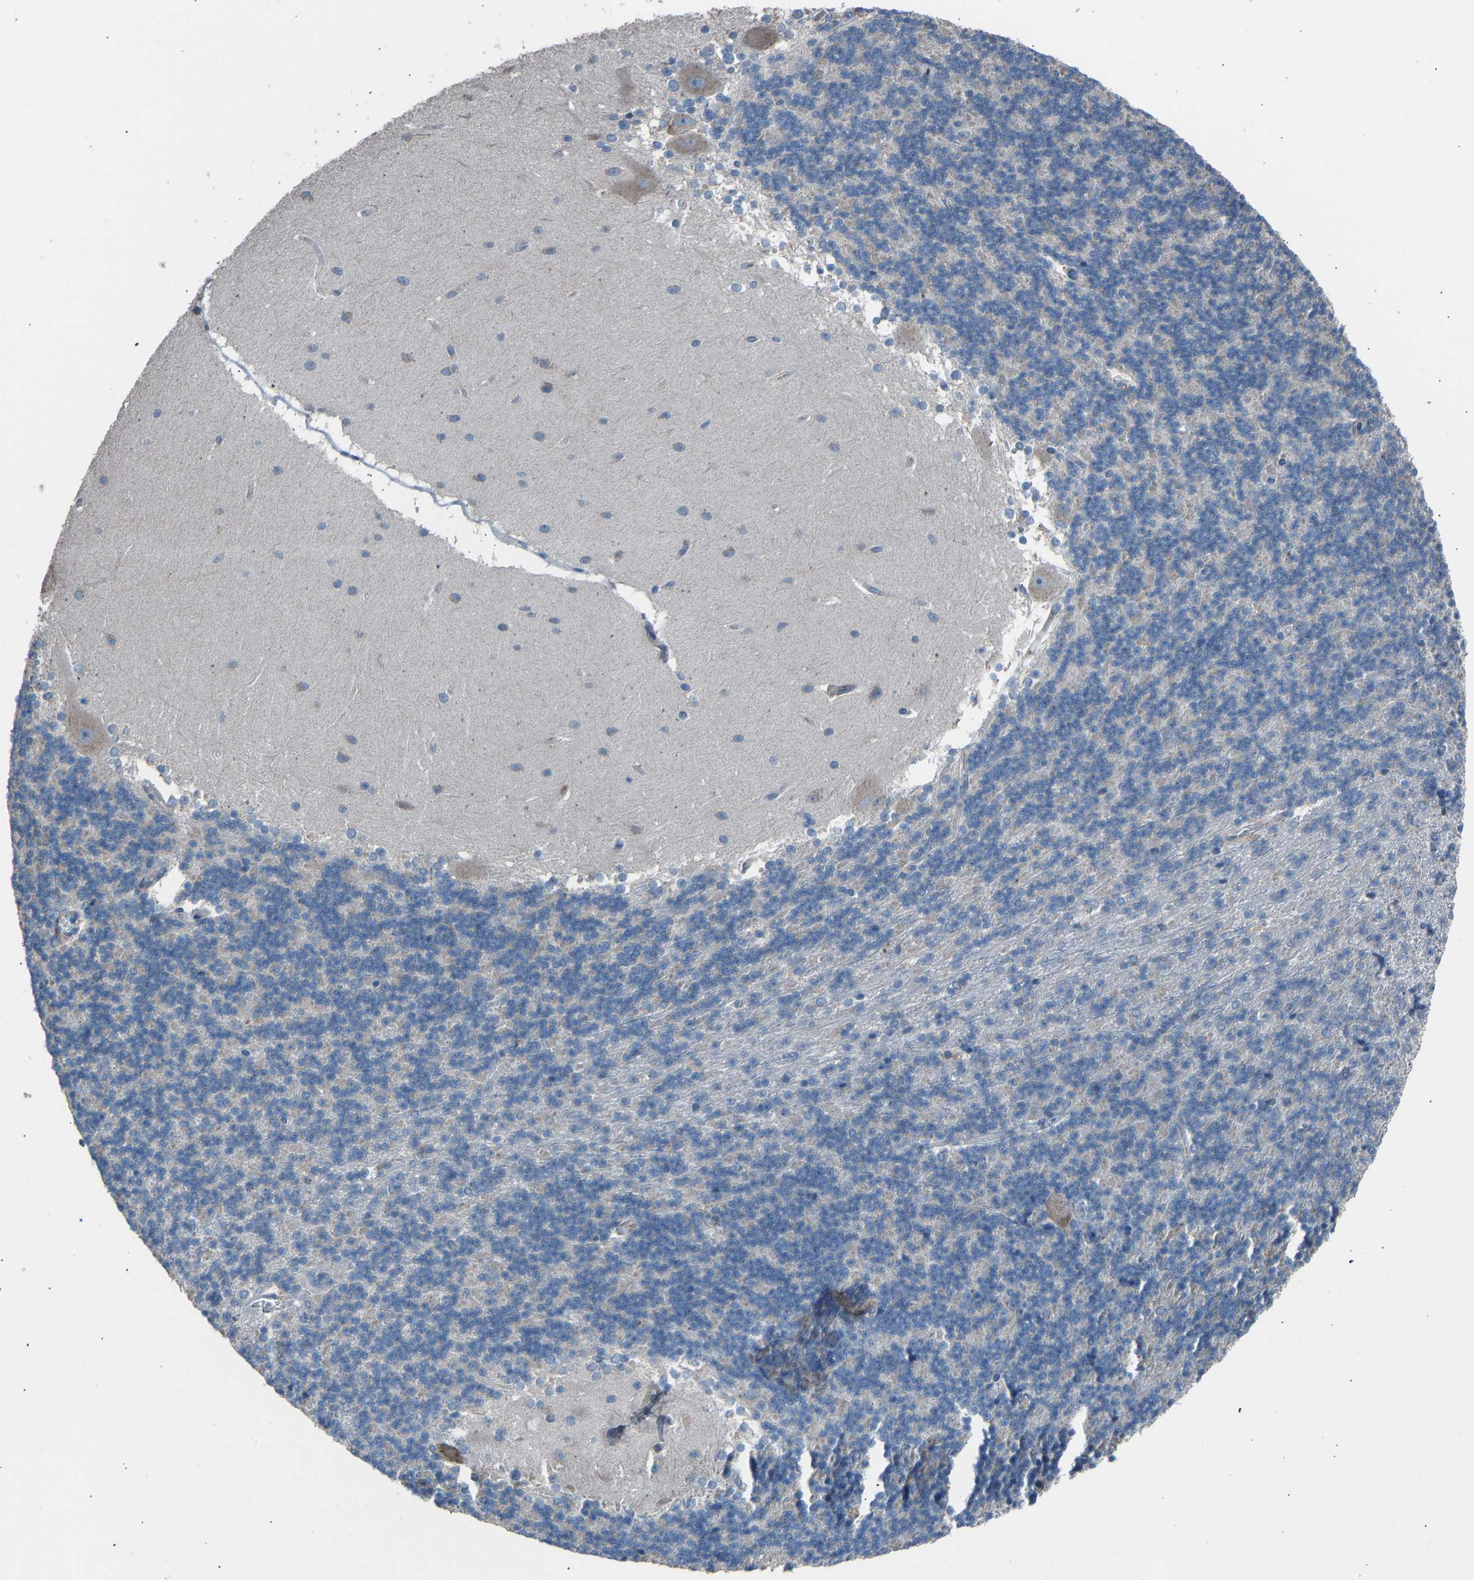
{"staining": {"intensity": "negative", "quantity": "none", "location": "none"}, "tissue": "cerebellum", "cell_type": "Cells in granular layer", "image_type": "normal", "snomed": [{"axis": "morphology", "description": "Normal tissue, NOS"}, {"axis": "topography", "description": "Cerebellum"}], "caption": "The photomicrograph exhibits no staining of cells in granular layer in normal cerebellum. The staining was performed using DAB (3,3'-diaminobenzidine) to visualize the protein expression in brown, while the nuclei were stained in blue with hematoxylin (Magnification: 20x).", "gene": "TGFBR3", "patient": {"sex": "female", "age": 19}}